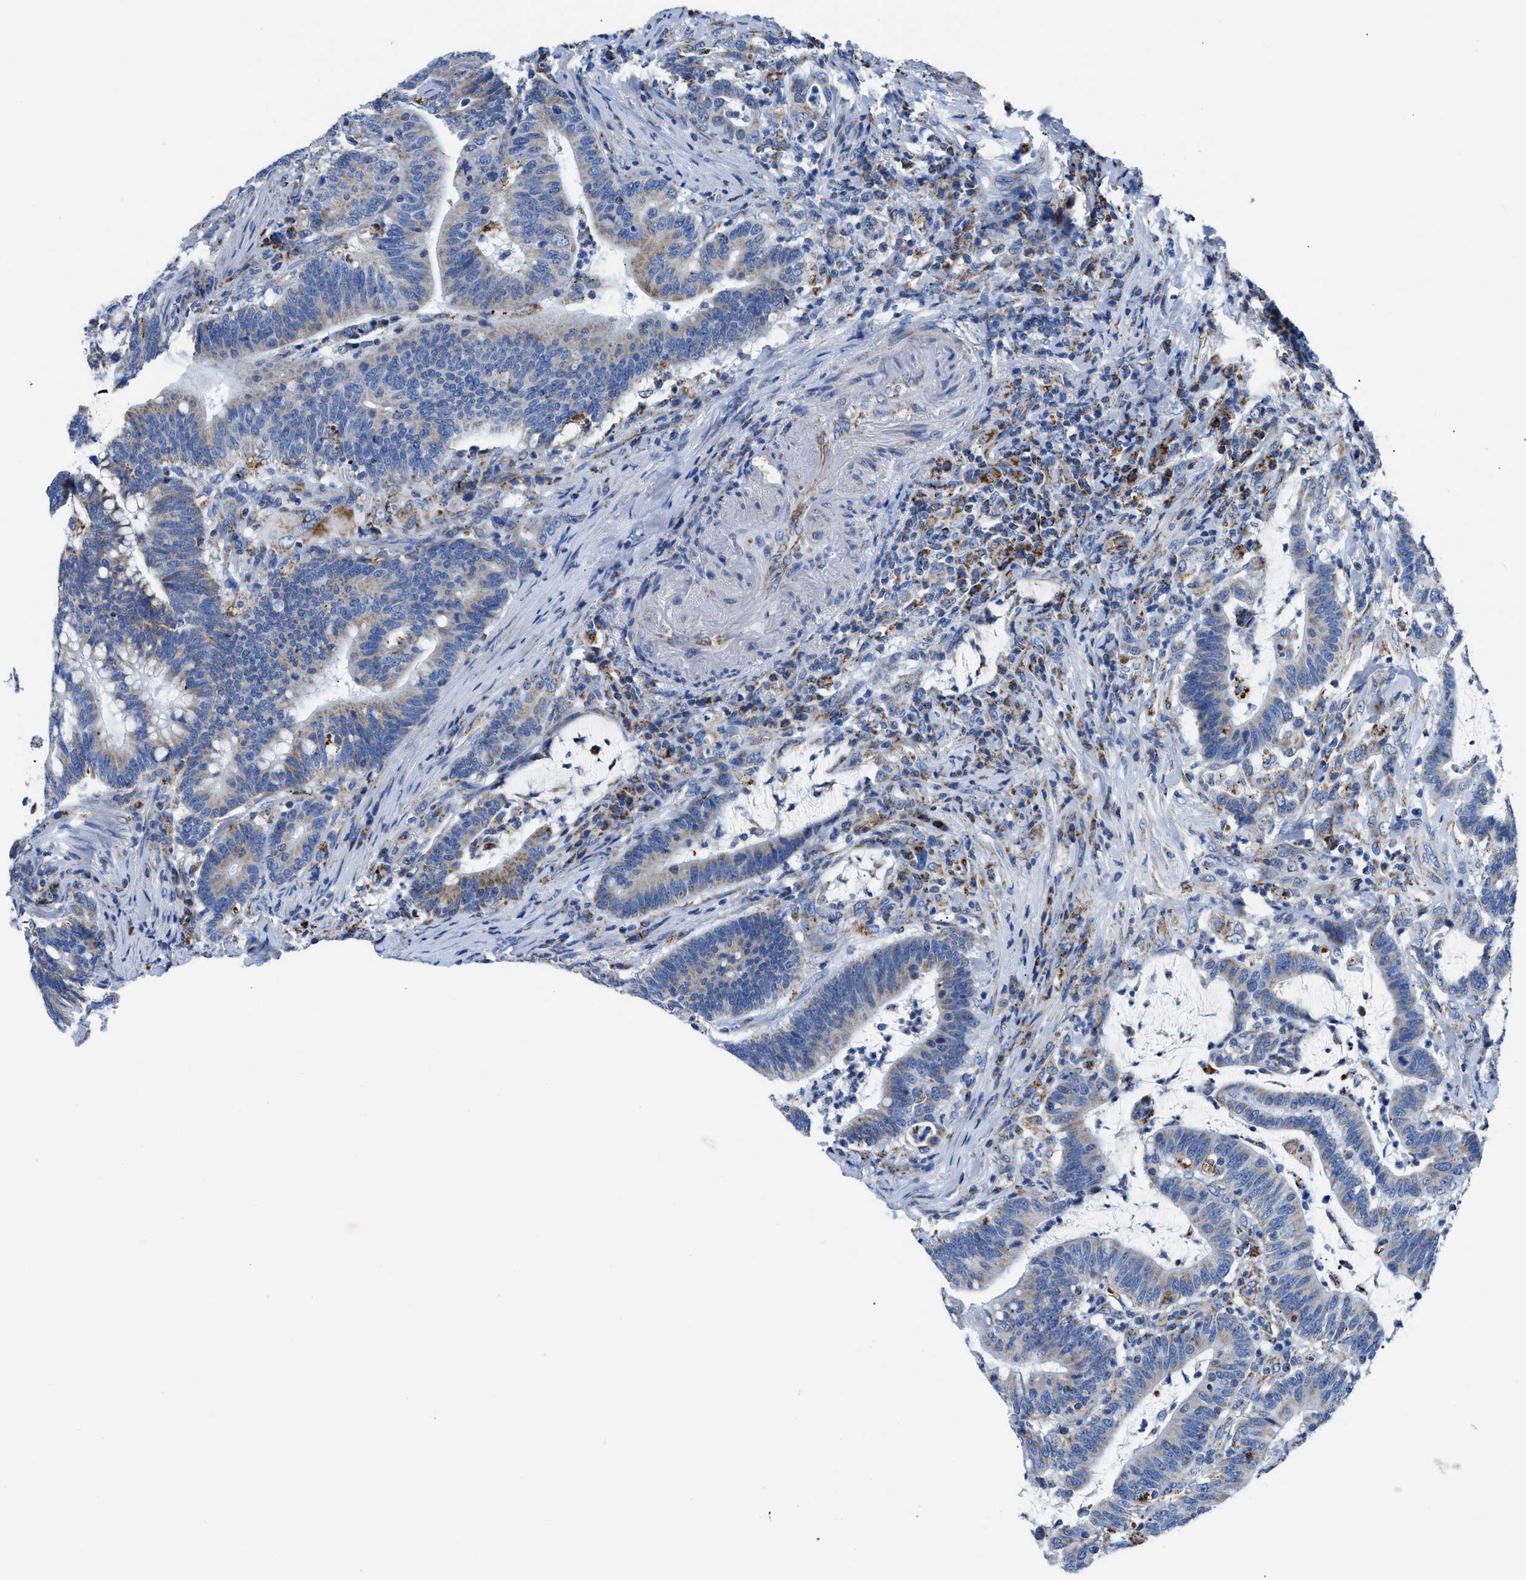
{"staining": {"intensity": "moderate", "quantity": "25%-75%", "location": "cytoplasmic/membranous"}, "tissue": "colorectal cancer", "cell_type": "Tumor cells", "image_type": "cancer", "snomed": [{"axis": "morphology", "description": "Normal tissue, NOS"}, {"axis": "morphology", "description": "Adenocarcinoma, NOS"}, {"axis": "topography", "description": "Colon"}], "caption": "Brown immunohistochemical staining in human adenocarcinoma (colorectal) exhibits moderate cytoplasmic/membranous positivity in about 25%-75% of tumor cells.", "gene": "ZDHHC3", "patient": {"sex": "female", "age": 66}}